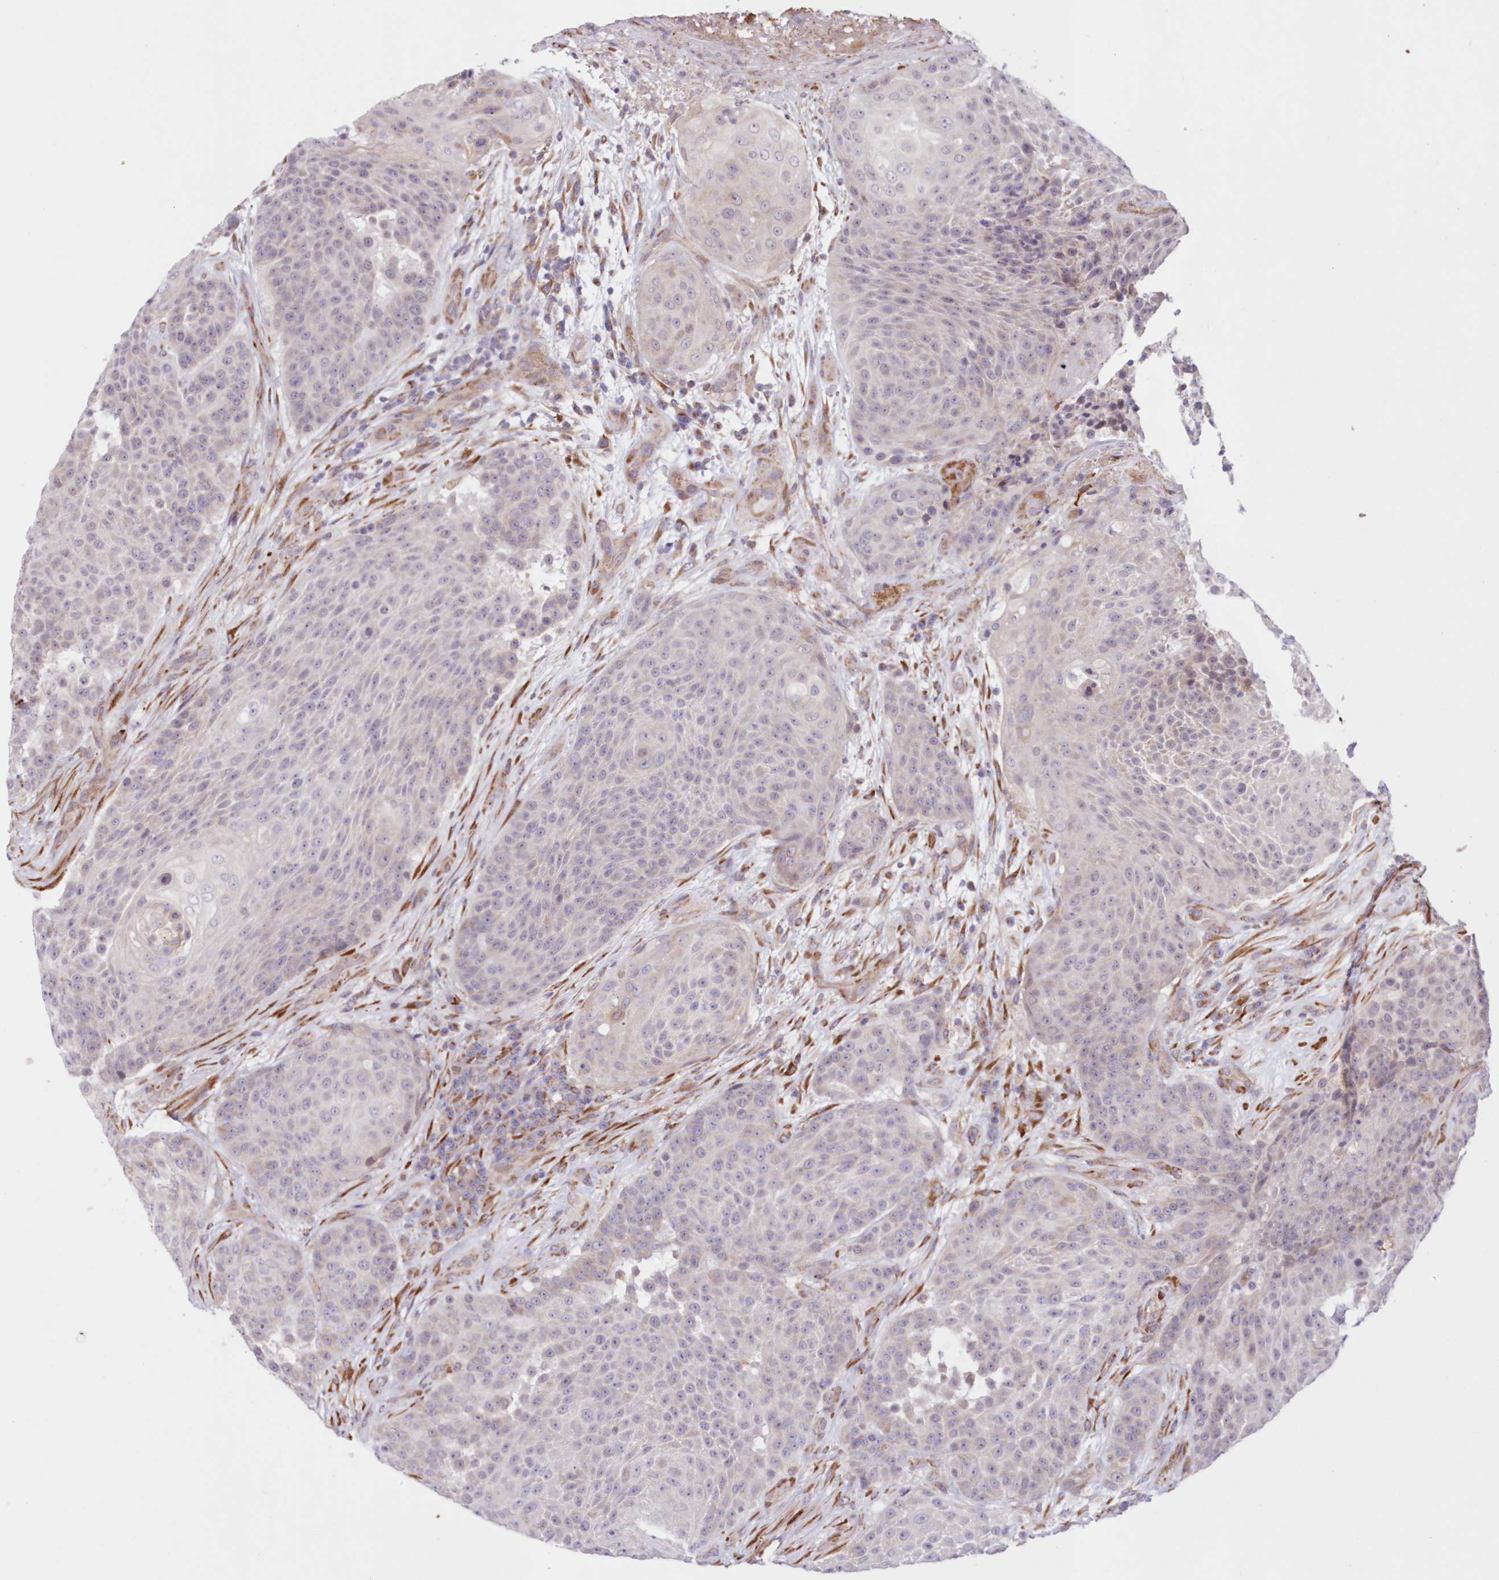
{"staining": {"intensity": "negative", "quantity": "none", "location": "none"}, "tissue": "urothelial cancer", "cell_type": "Tumor cells", "image_type": "cancer", "snomed": [{"axis": "morphology", "description": "Urothelial carcinoma, High grade"}, {"axis": "topography", "description": "Urinary bladder"}], "caption": "Tumor cells are negative for brown protein staining in urothelial carcinoma (high-grade).", "gene": "PCYOX1L", "patient": {"sex": "female", "age": 63}}